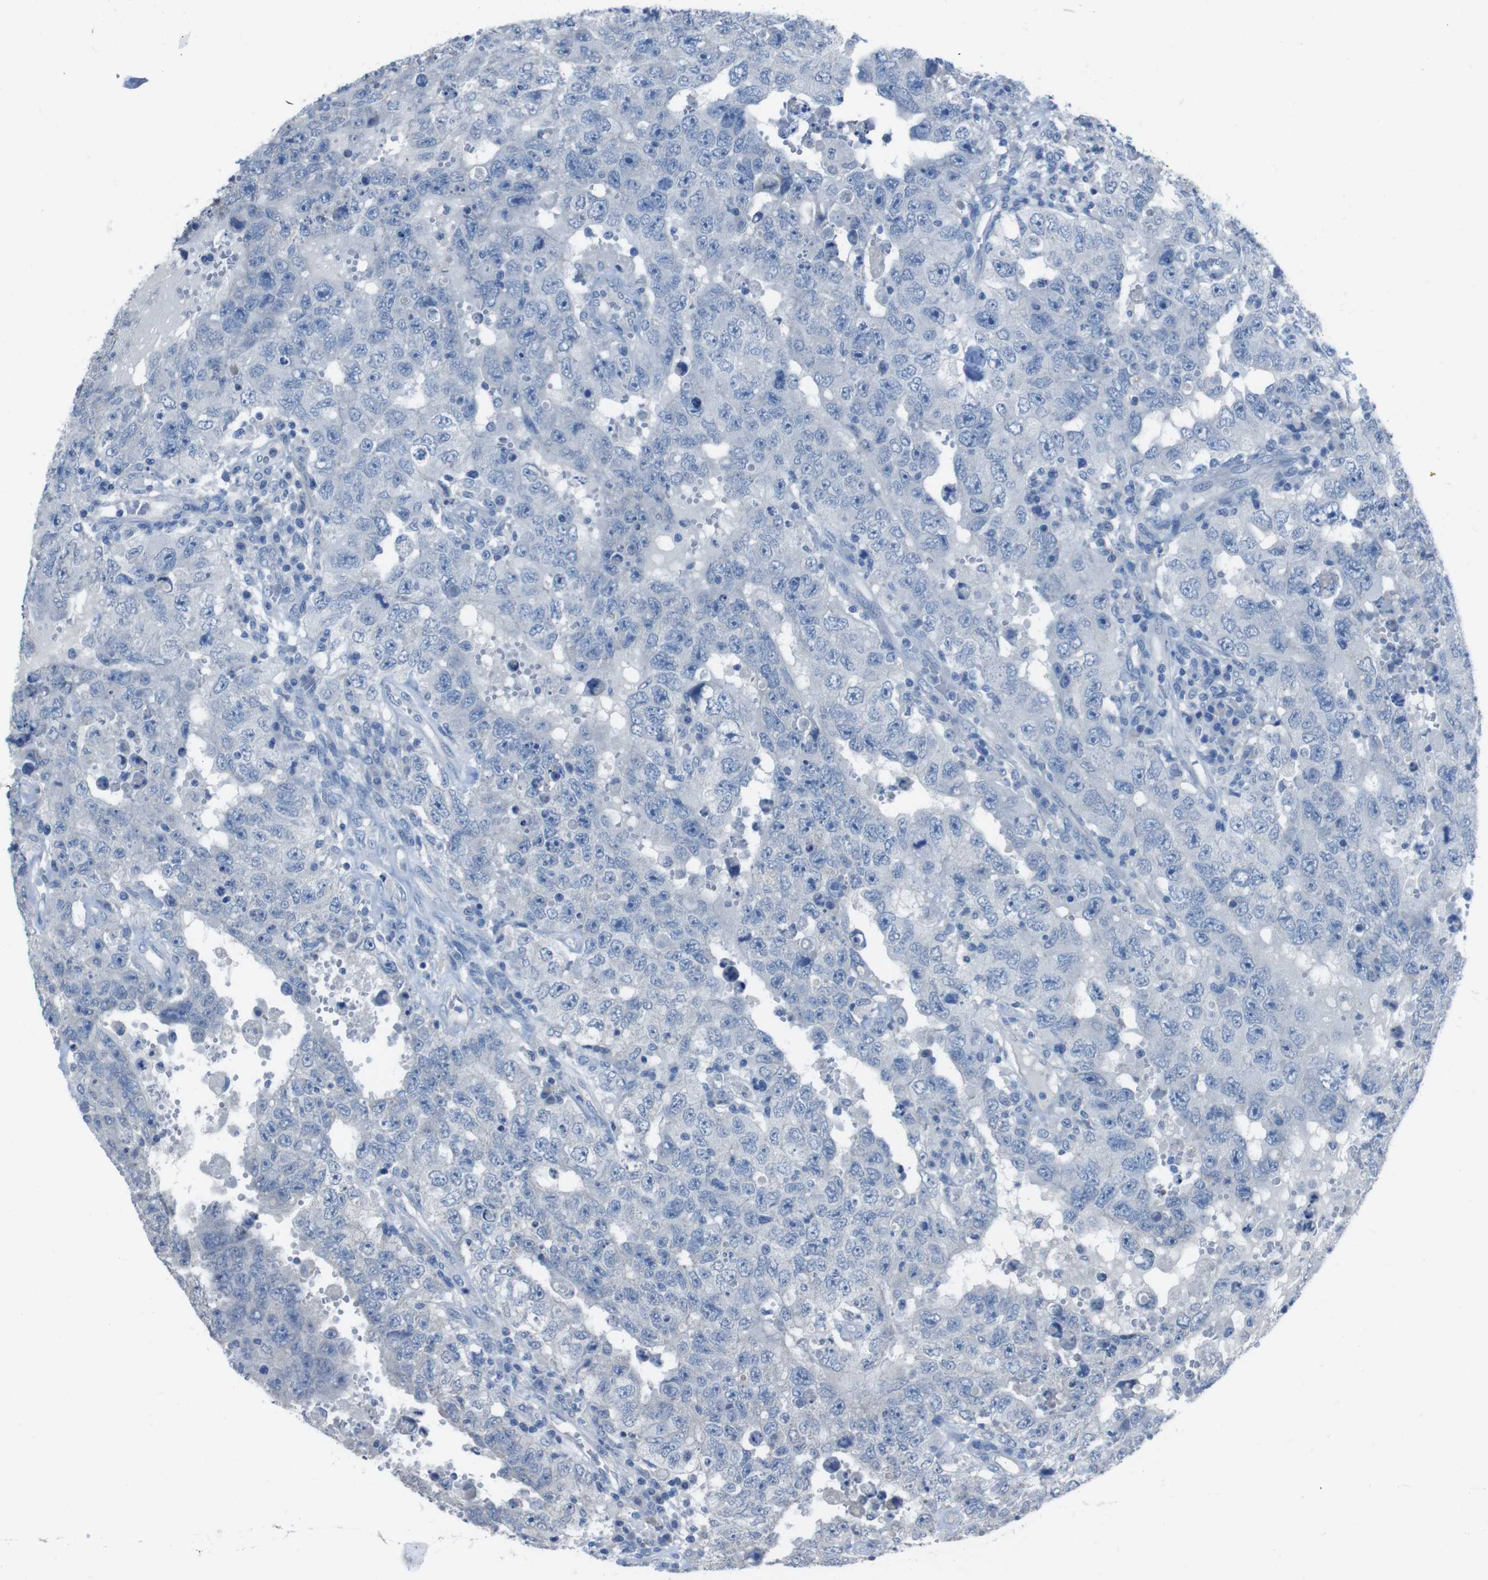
{"staining": {"intensity": "negative", "quantity": "none", "location": "none"}, "tissue": "testis cancer", "cell_type": "Tumor cells", "image_type": "cancer", "snomed": [{"axis": "morphology", "description": "Carcinoma, Embryonal, NOS"}, {"axis": "topography", "description": "Testis"}], "caption": "High magnification brightfield microscopy of testis cancer stained with DAB (brown) and counterstained with hematoxylin (blue): tumor cells show no significant expression.", "gene": "CYP2C8", "patient": {"sex": "male", "age": 26}}